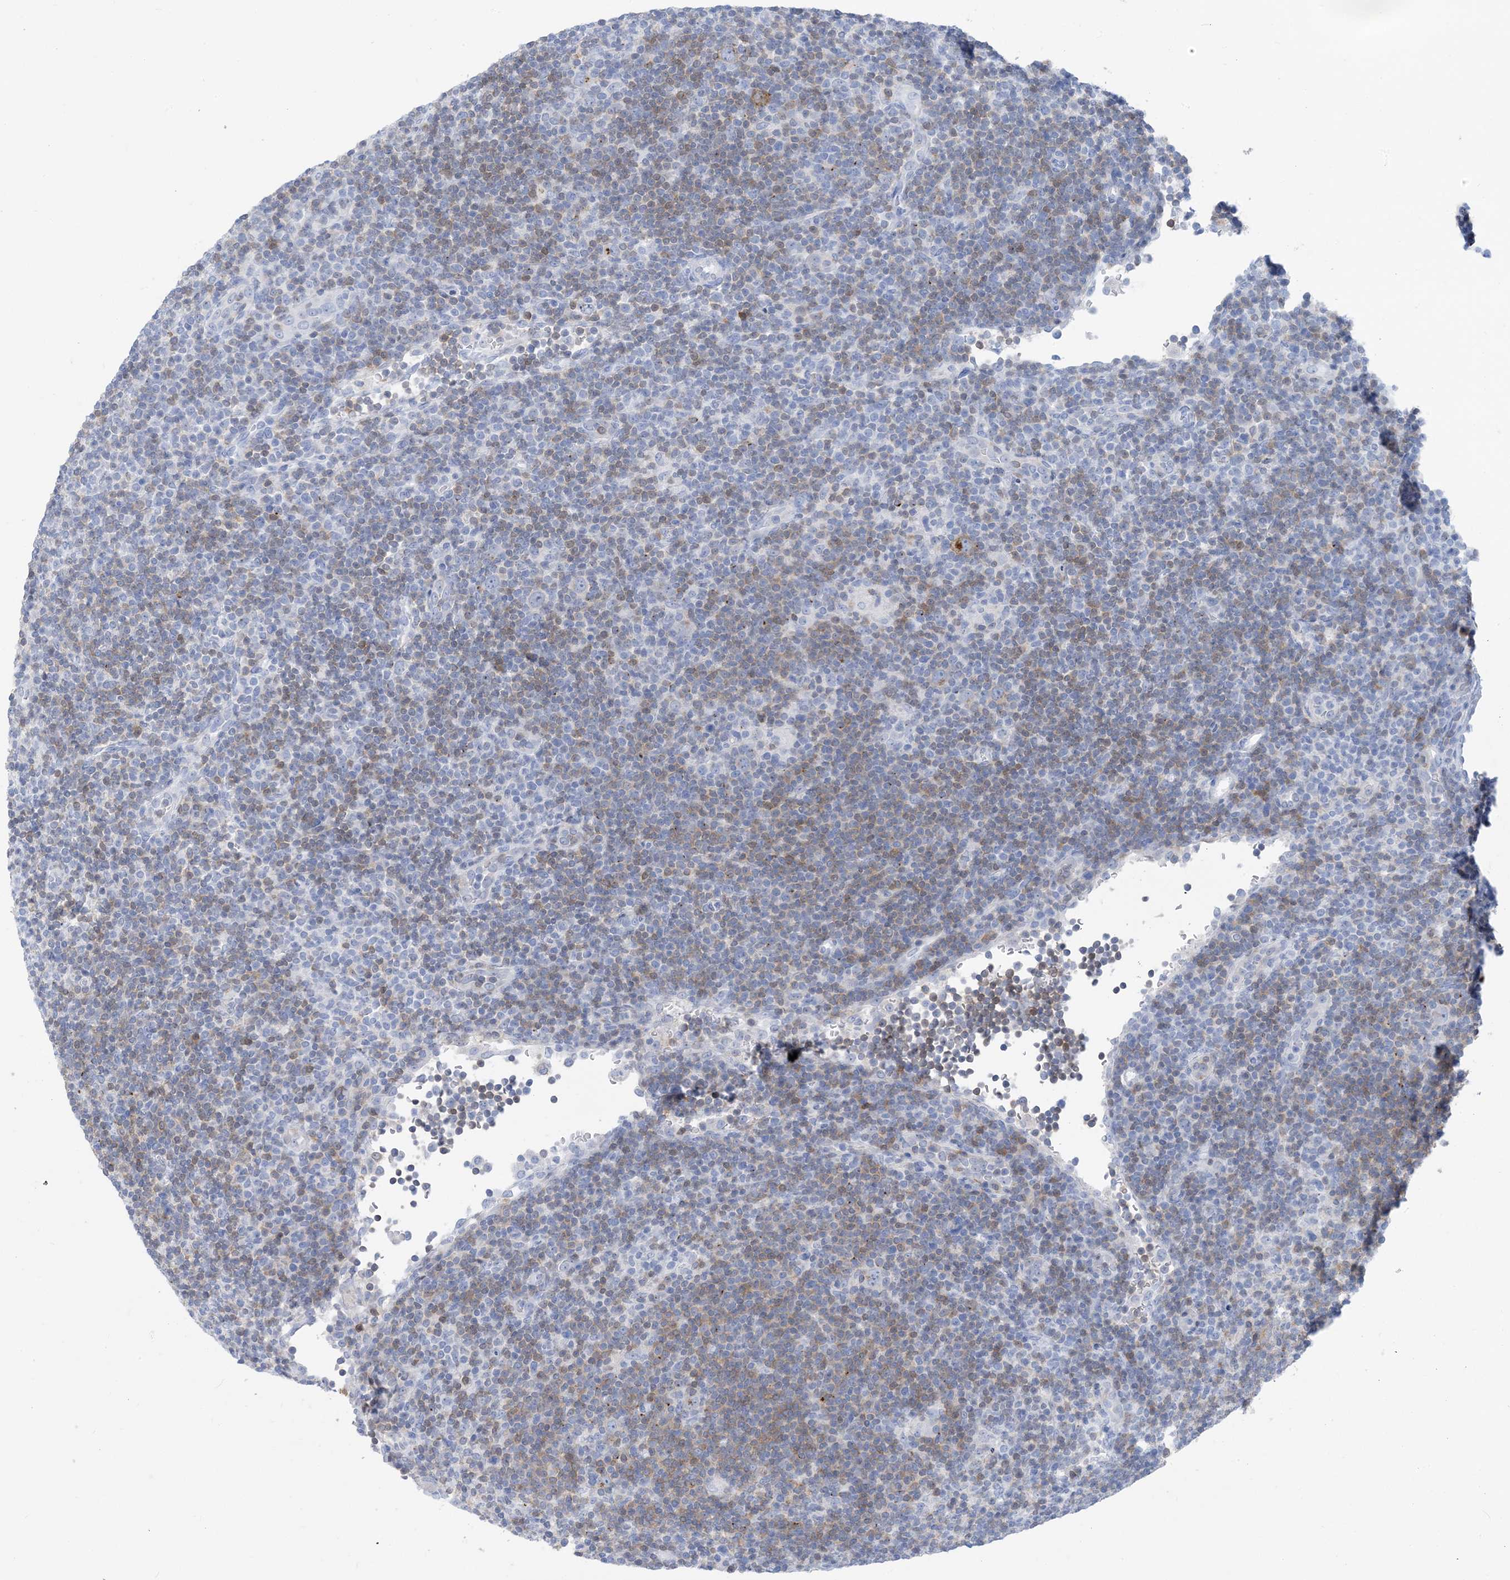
{"staining": {"intensity": "negative", "quantity": "none", "location": "none"}, "tissue": "lymphoma", "cell_type": "Tumor cells", "image_type": "cancer", "snomed": [{"axis": "morphology", "description": "Hodgkin's disease, NOS"}, {"axis": "topography", "description": "Lymph node"}], "caption": "Immunohistochemistry (IHC) micrograph of human lymphoma stained for a protein (brown), which displays no staining in tumor cells.", "gene": "SH3YL1", "patient": {"sex": "female", "age": 57}}